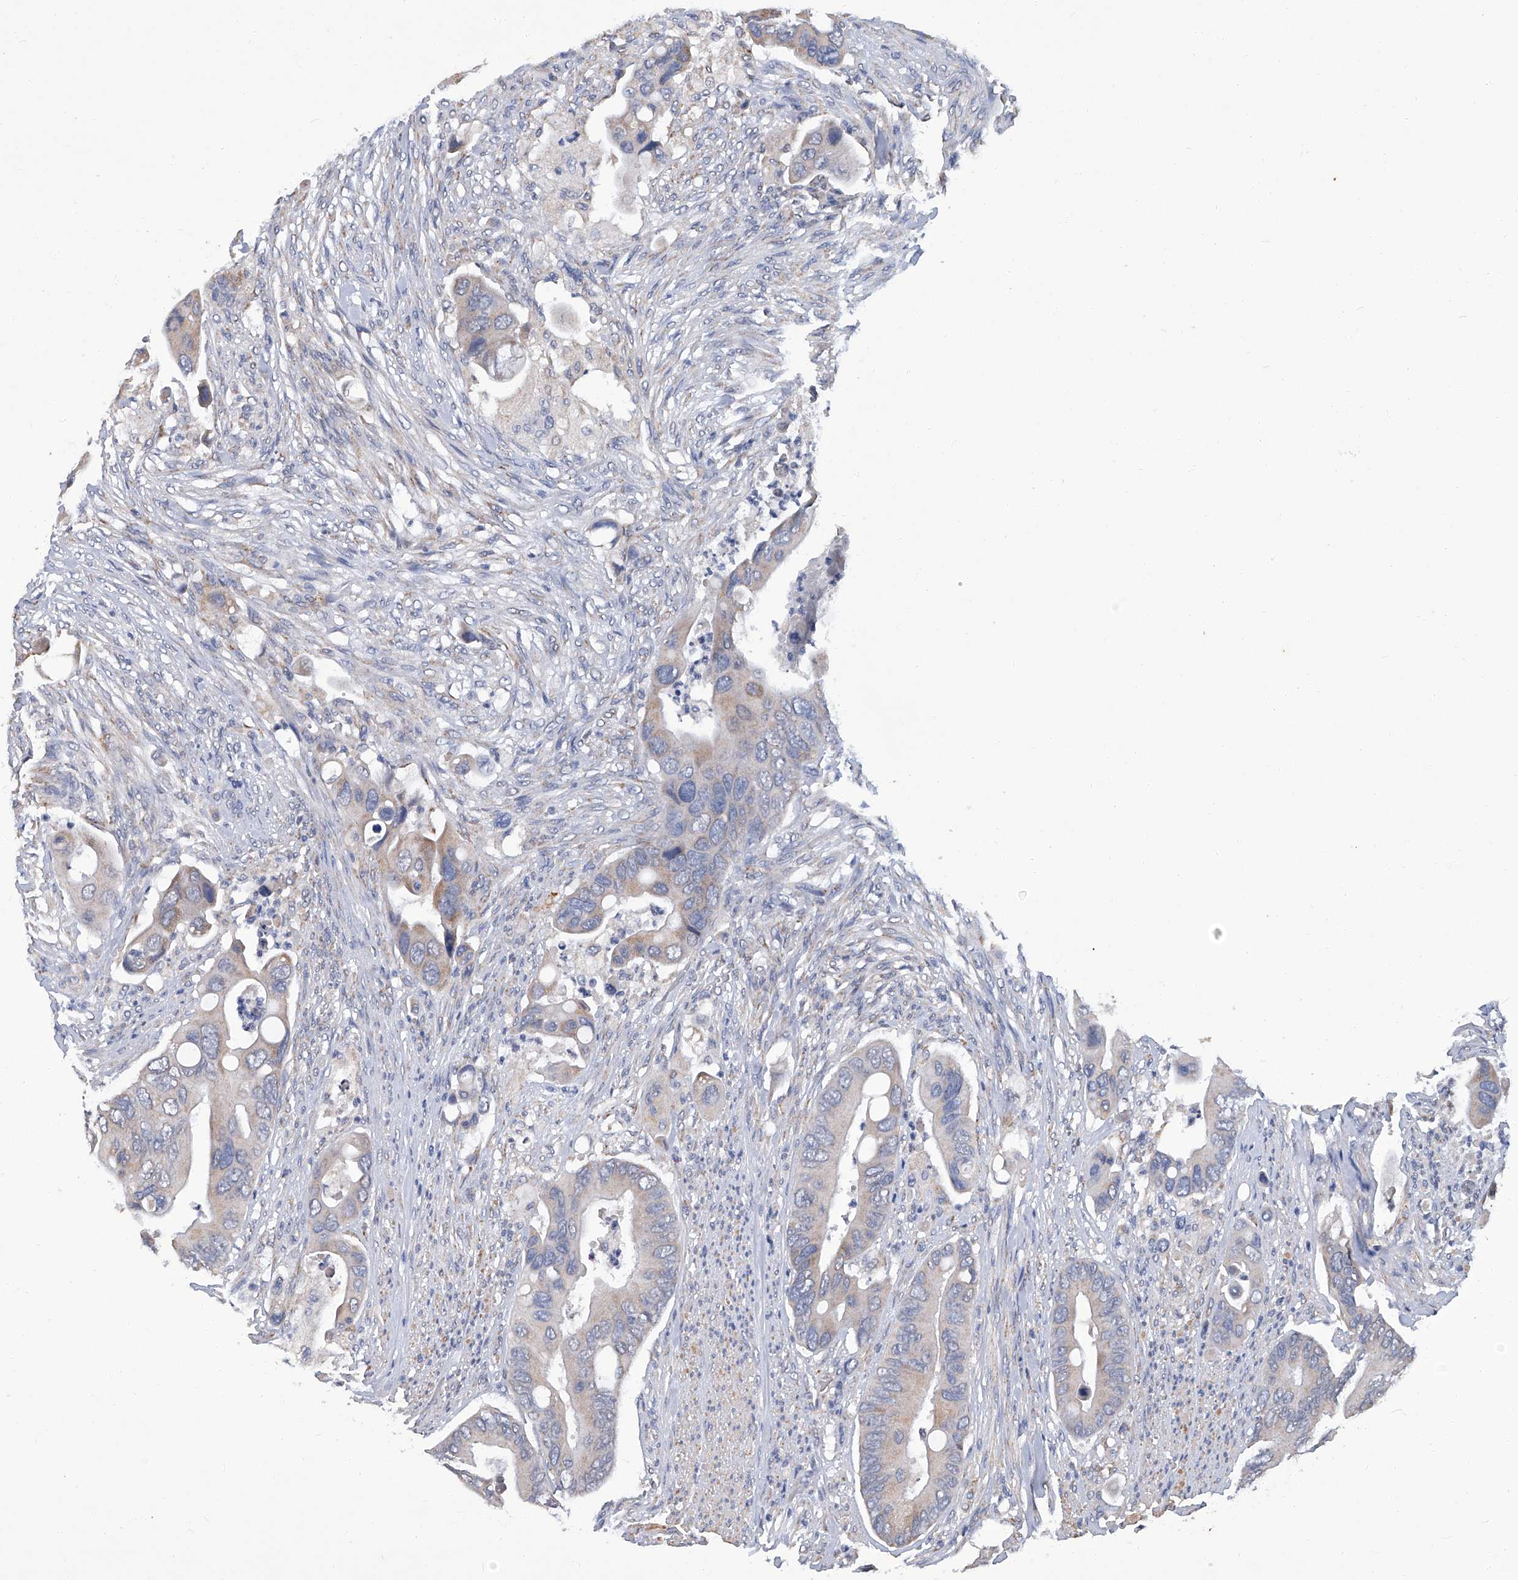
{"staining": {"intensity": "weak", "quantity": "<25%", "location": "cytoplasmic/membranous"}, "tissue": "colorectal cancer", "cell_type": "Tumor cells", "image_type": "cancer", "snomed": [{"axis": "morphology", "description": "Adenocarcinoma, NOS"}, {"axis": "topography", "description": "Rectum"}], "caption": "This is a image of immunohistochemistry (IHC) staining of colorectal adenocarcinoma, which shows no staining in tumor cells.", "gene": "OAT", "patient": {"sex": "female", "age": 57}}